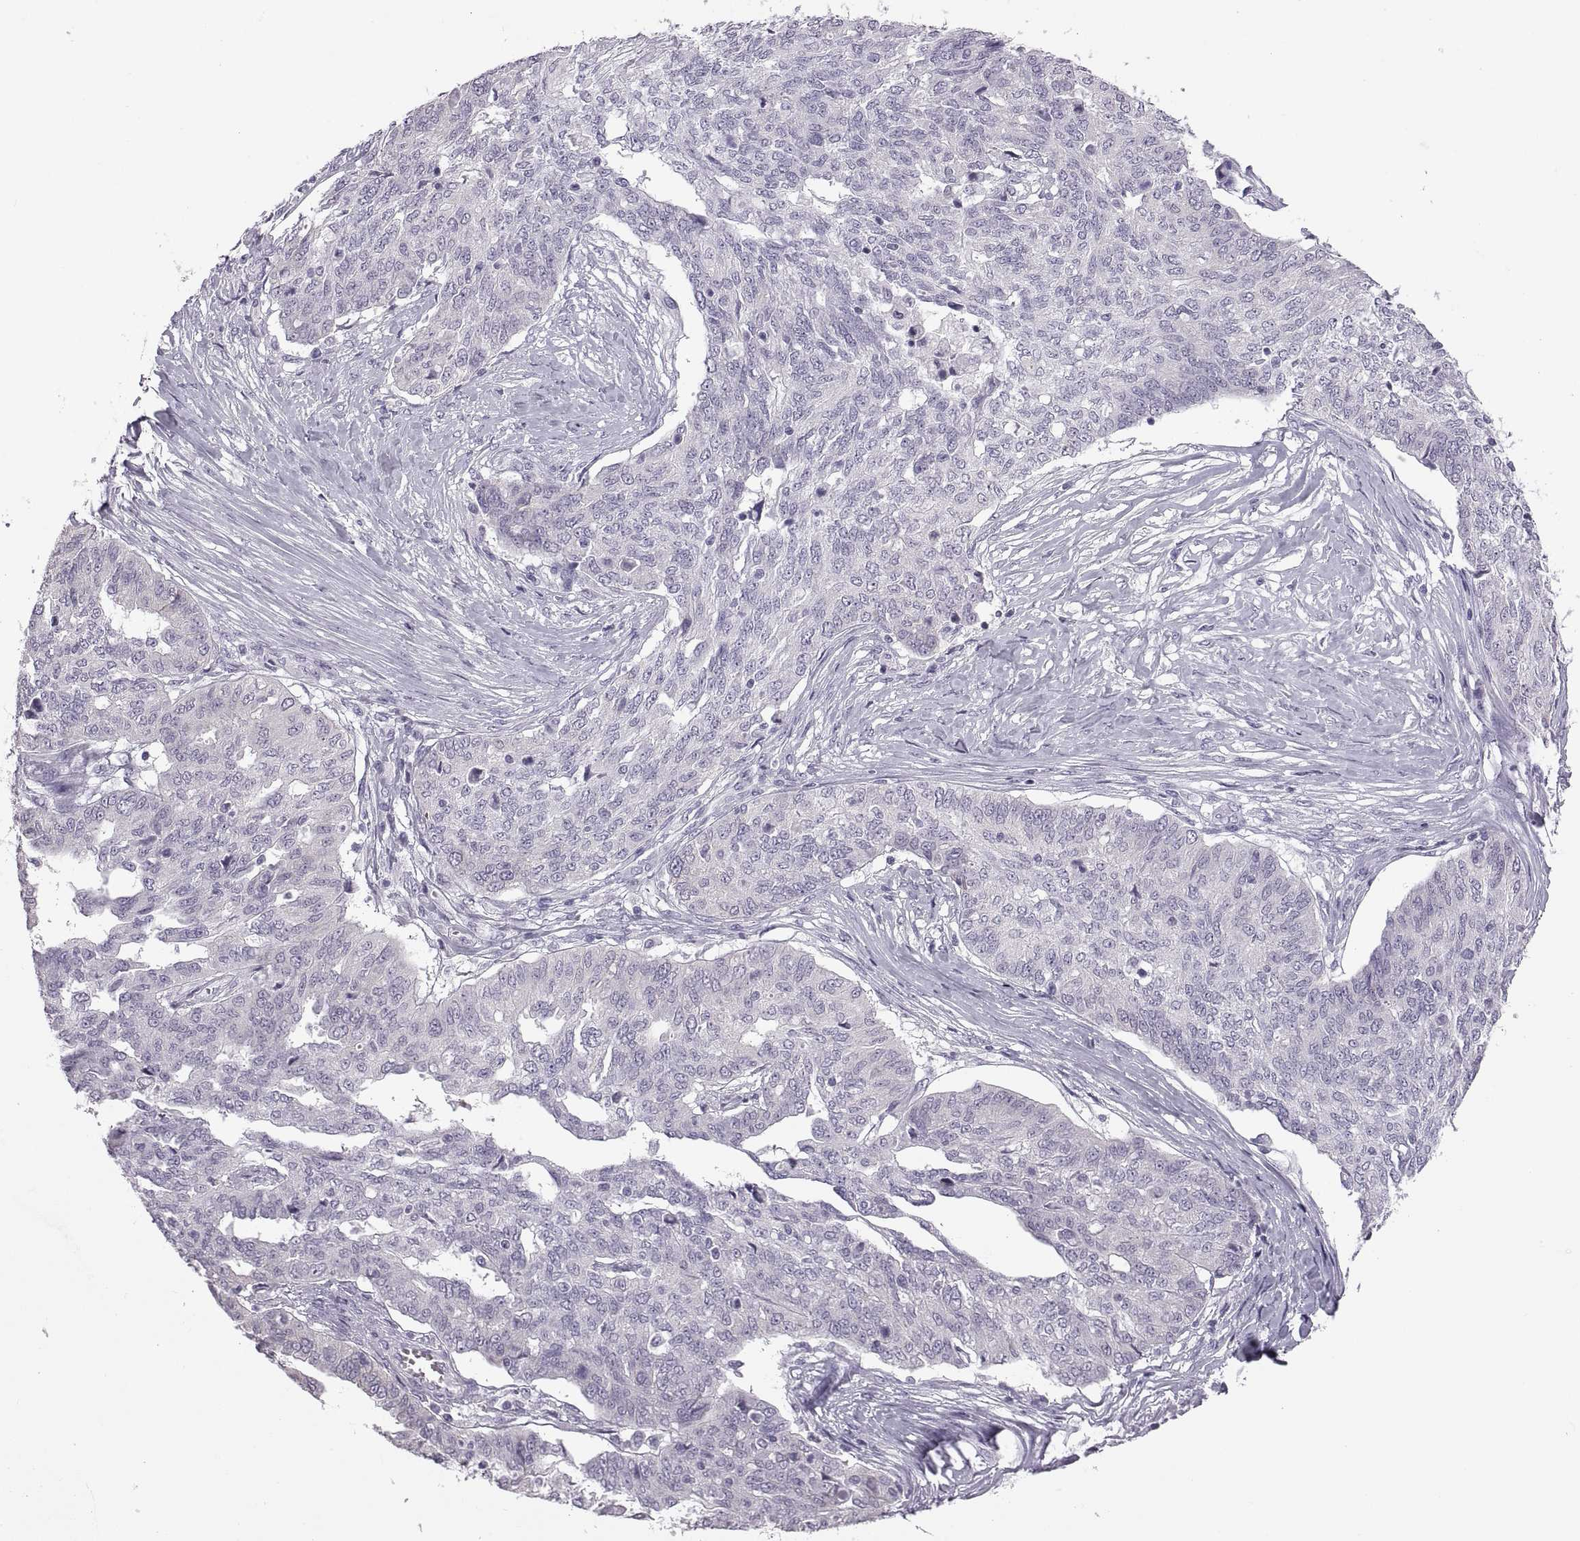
{"staining": {"intensity": "negative", "quantity": "none", "location": "none"}, "tissue": "ovarian cancer", "cell_type": "Tumor cells", "image_type": "cancer", "snomed": [{"axis": "morphology", "description": "Cystadenocarcinoma, serous, NOS"}, {"axis": "topography", "description": "Ovary"}], "caption": "Immunohistochemical staining of human ovarian cancer reveals no significant expression in tumor cells. (DAB immunohistochemistry with hematoxylin counter stain).", "gene": "RDM1", "patient": {"sex": "female", "age": 67}}